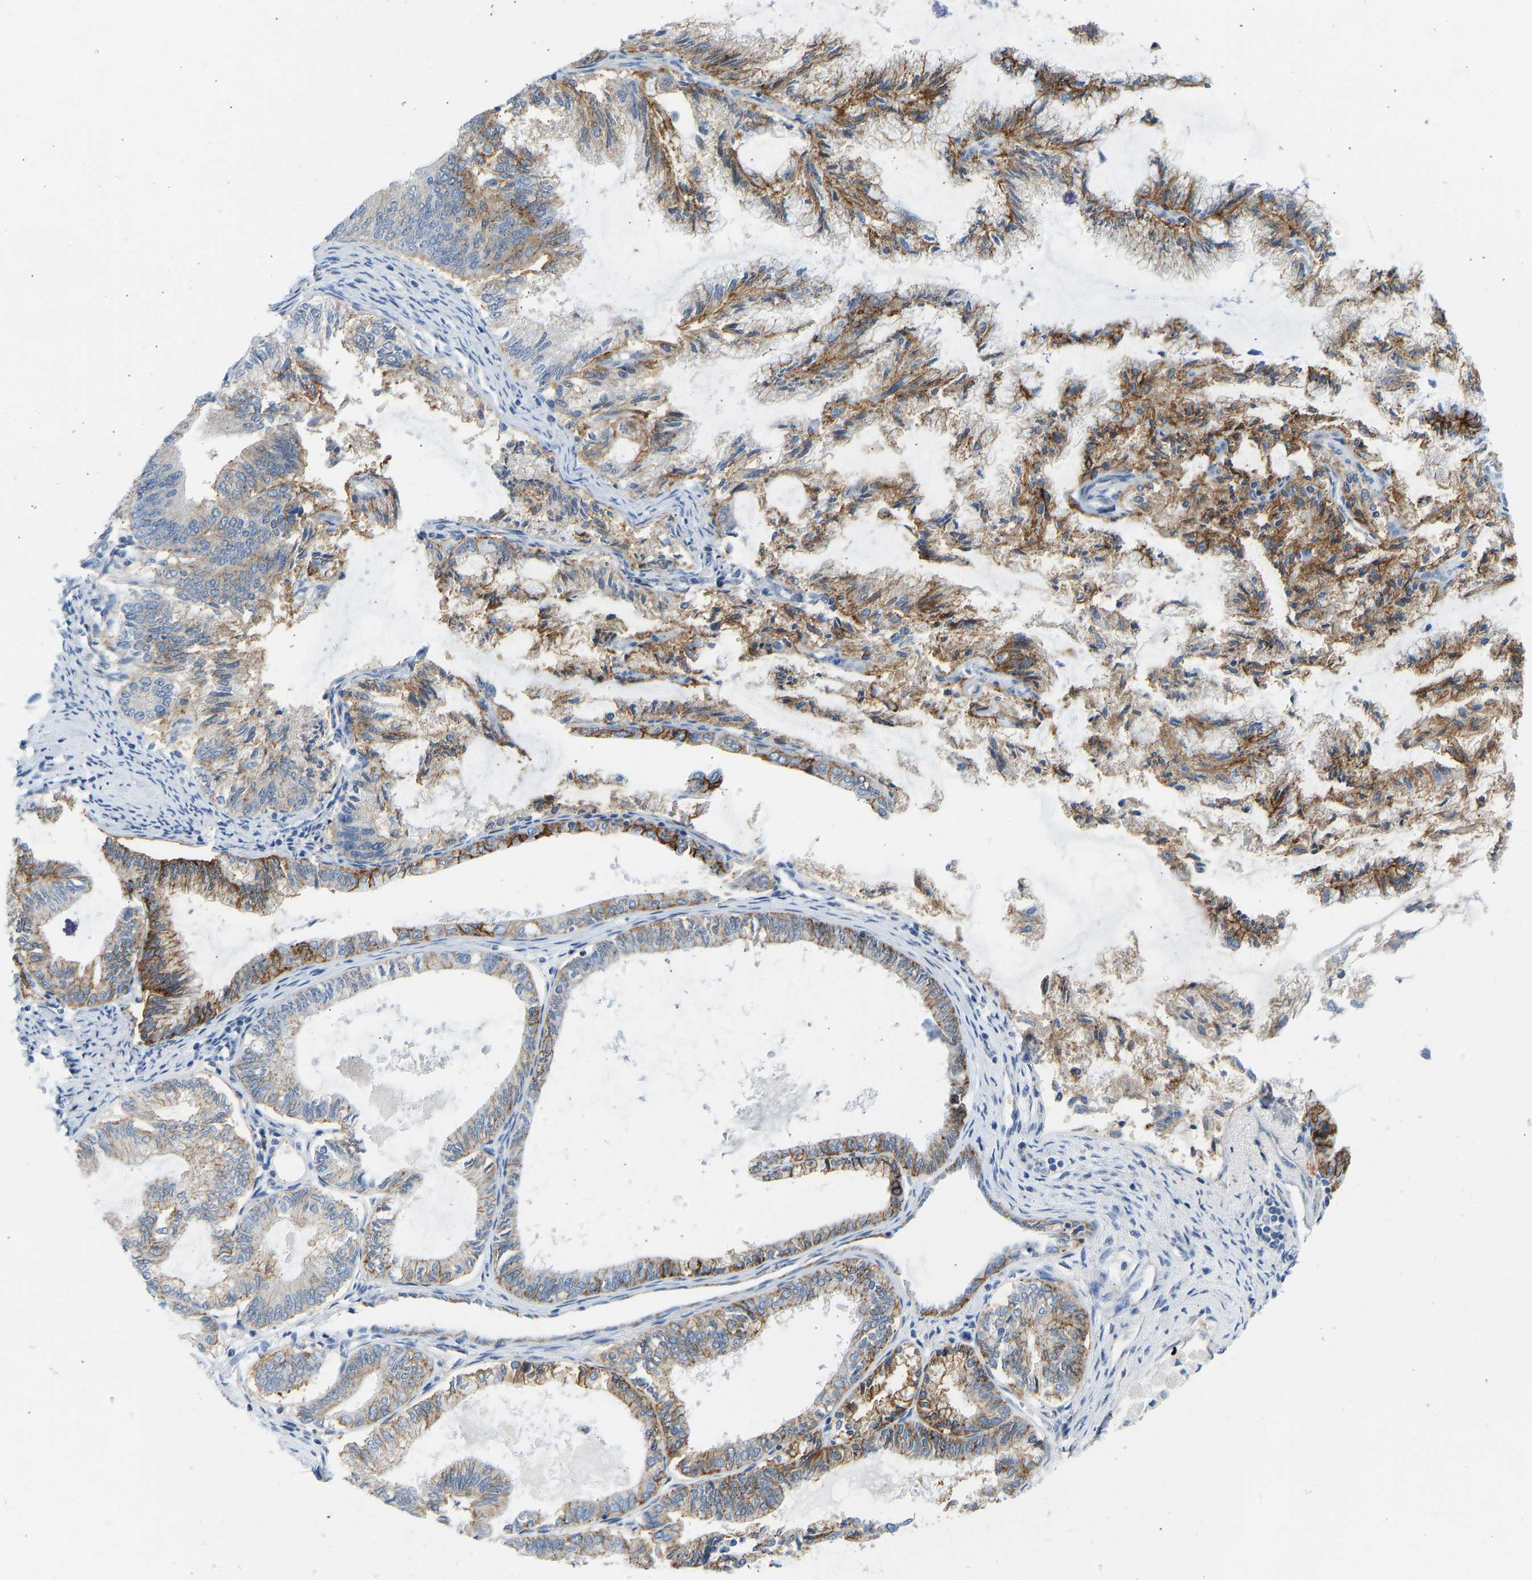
{"staining": {"intensity": "moderate", "quantity": ">75%", "location": "cytoplasmic/membranous"}, "tissue": "endometrial cancer", "cell_type": "Tumor cells", "image_type": "cancer", "snomed": [{"axis": "morphology", "description": "Adenocarcinoma, NOS"}, {"axis": "topography", "description": "Endometrium"}], "caption": "A medium amount of moderate cytoplasmic/membranous positivity is seen in about >75% of tumor cells in endometrial cancer (adenocarcinoma) tissue.", "gene": "ATP1A1", "patient": {"sex": "female", "age": 86}}